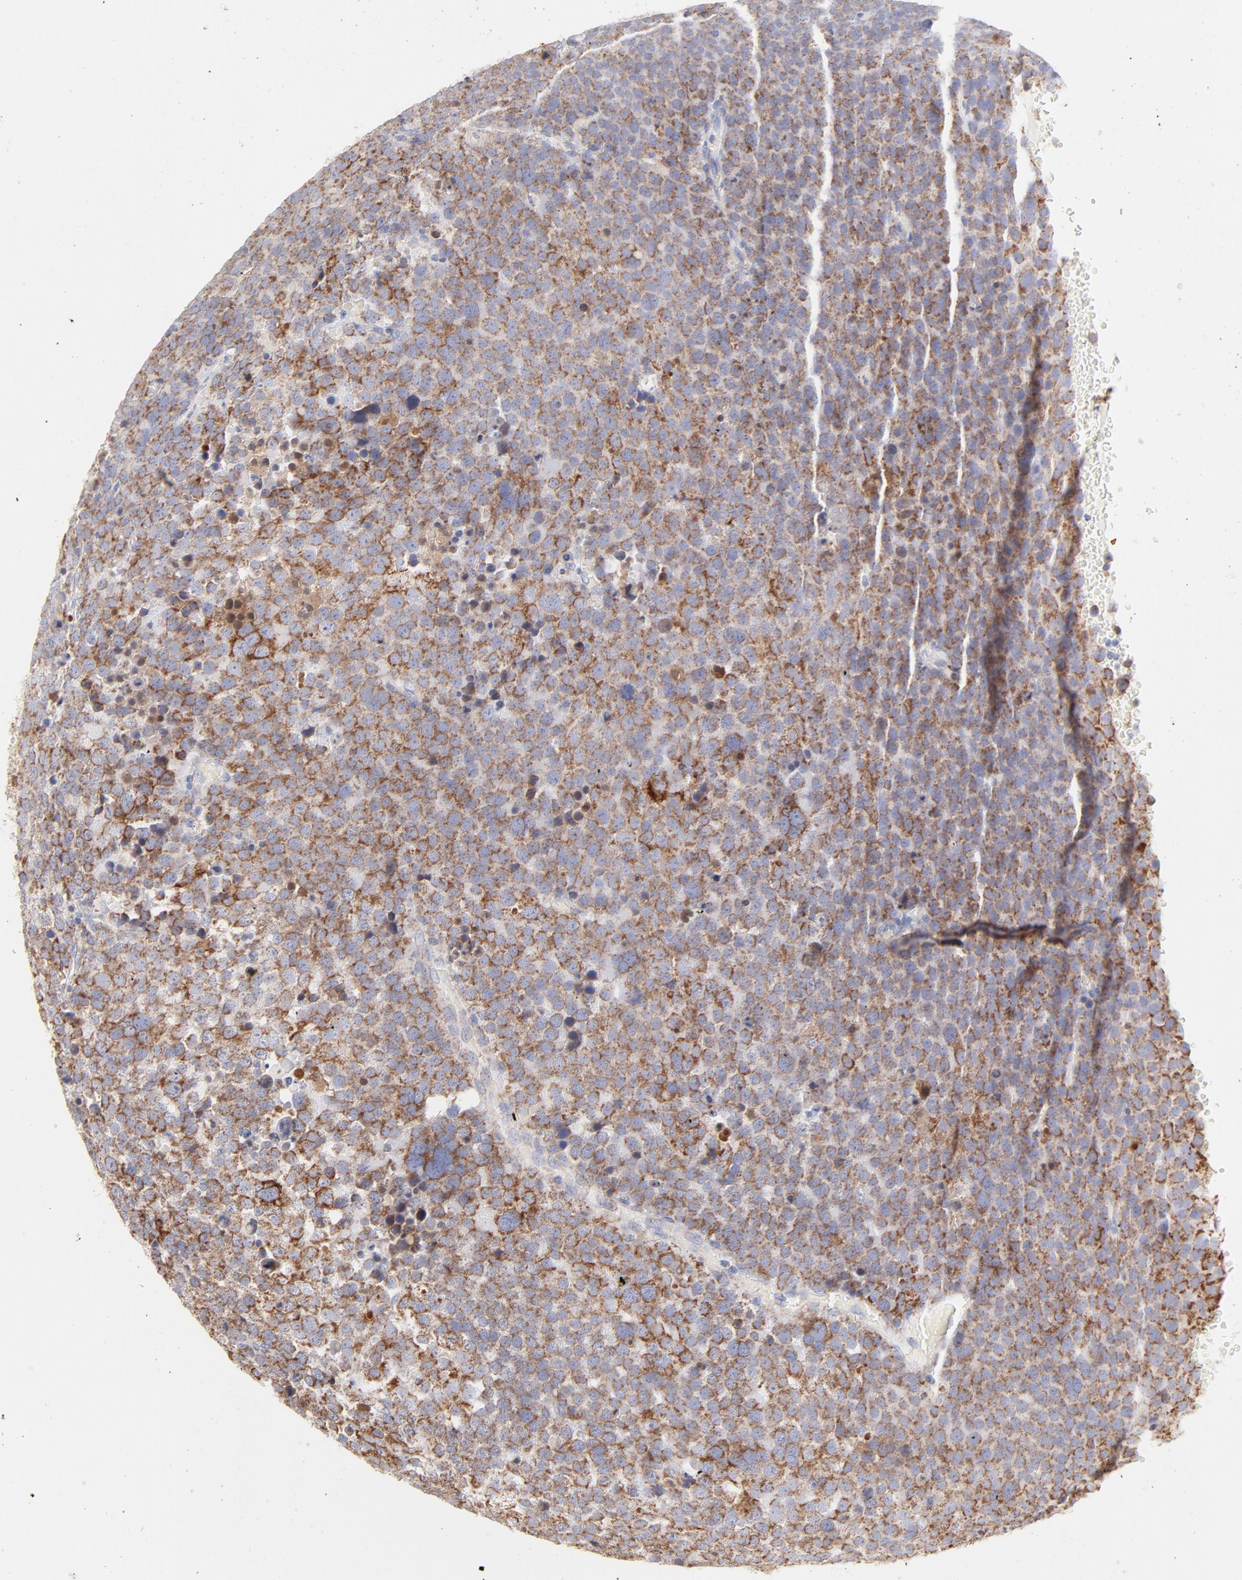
{"staining": {"intensity": "moderate", "quantity": ">75%", "location": "cytoplasmic/membranous"}, "tissue": "testis cancer", "cell_type": "Tumor cells", "image_type": "cancer", "snomed": [{"axis": "morphology", "description": "Seminoma, NOS"}, {"axis": "topography", "description": "Testis"}], "caption": "A high-resolution photomicrograph shows IHC staining of testis seminoma, which demonstrates moderate cytoplasmic/membranous expression in approximately >75% of tumor cells.", "gene": "TIMM8A", "patient": {"sex": "male", "age": 71}}